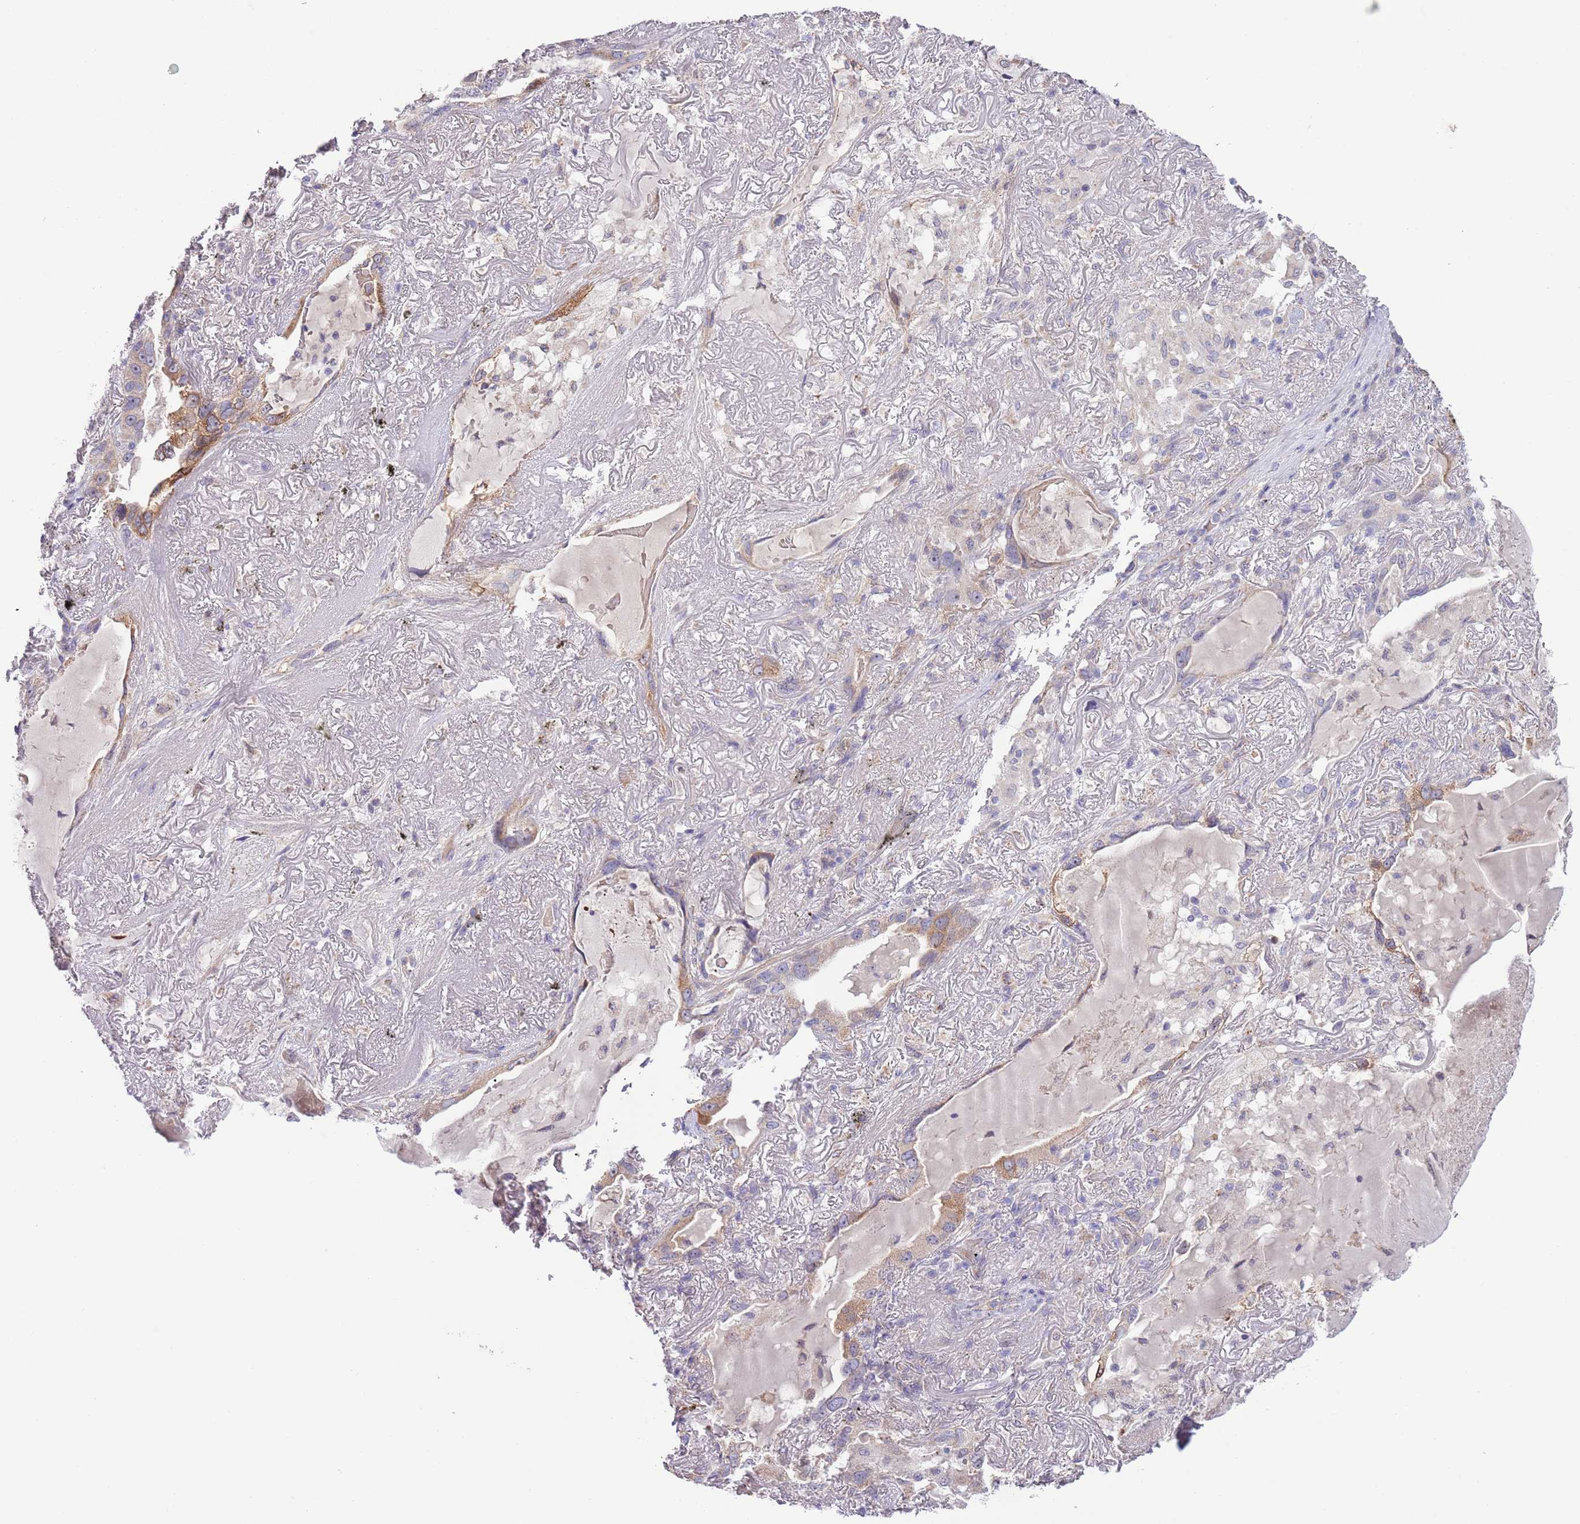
{"staining": {"intensity": "moderate", "quantity": "25%-75%", "location": "cytoplasmic/membranous"}, "tissue": "lung cancer", "cell_type": "Tumor cells", "image_type": "cancer", "snomed": [{"axis": "morphology", "description": "Adenocarcinoma, NOS"}, {"axis": "topography", "description": "Lung"}], "caption": "Lung adenocarcinoma stained with DAB (3,3'-diaminobenzidine) IHC demonstrates medium levels of moderate cytoplasmic/membranous staining in about 25%-75% of tumor cells.", "gene": "AP1S2", "patient": {"sex": "female", "age": 69}}